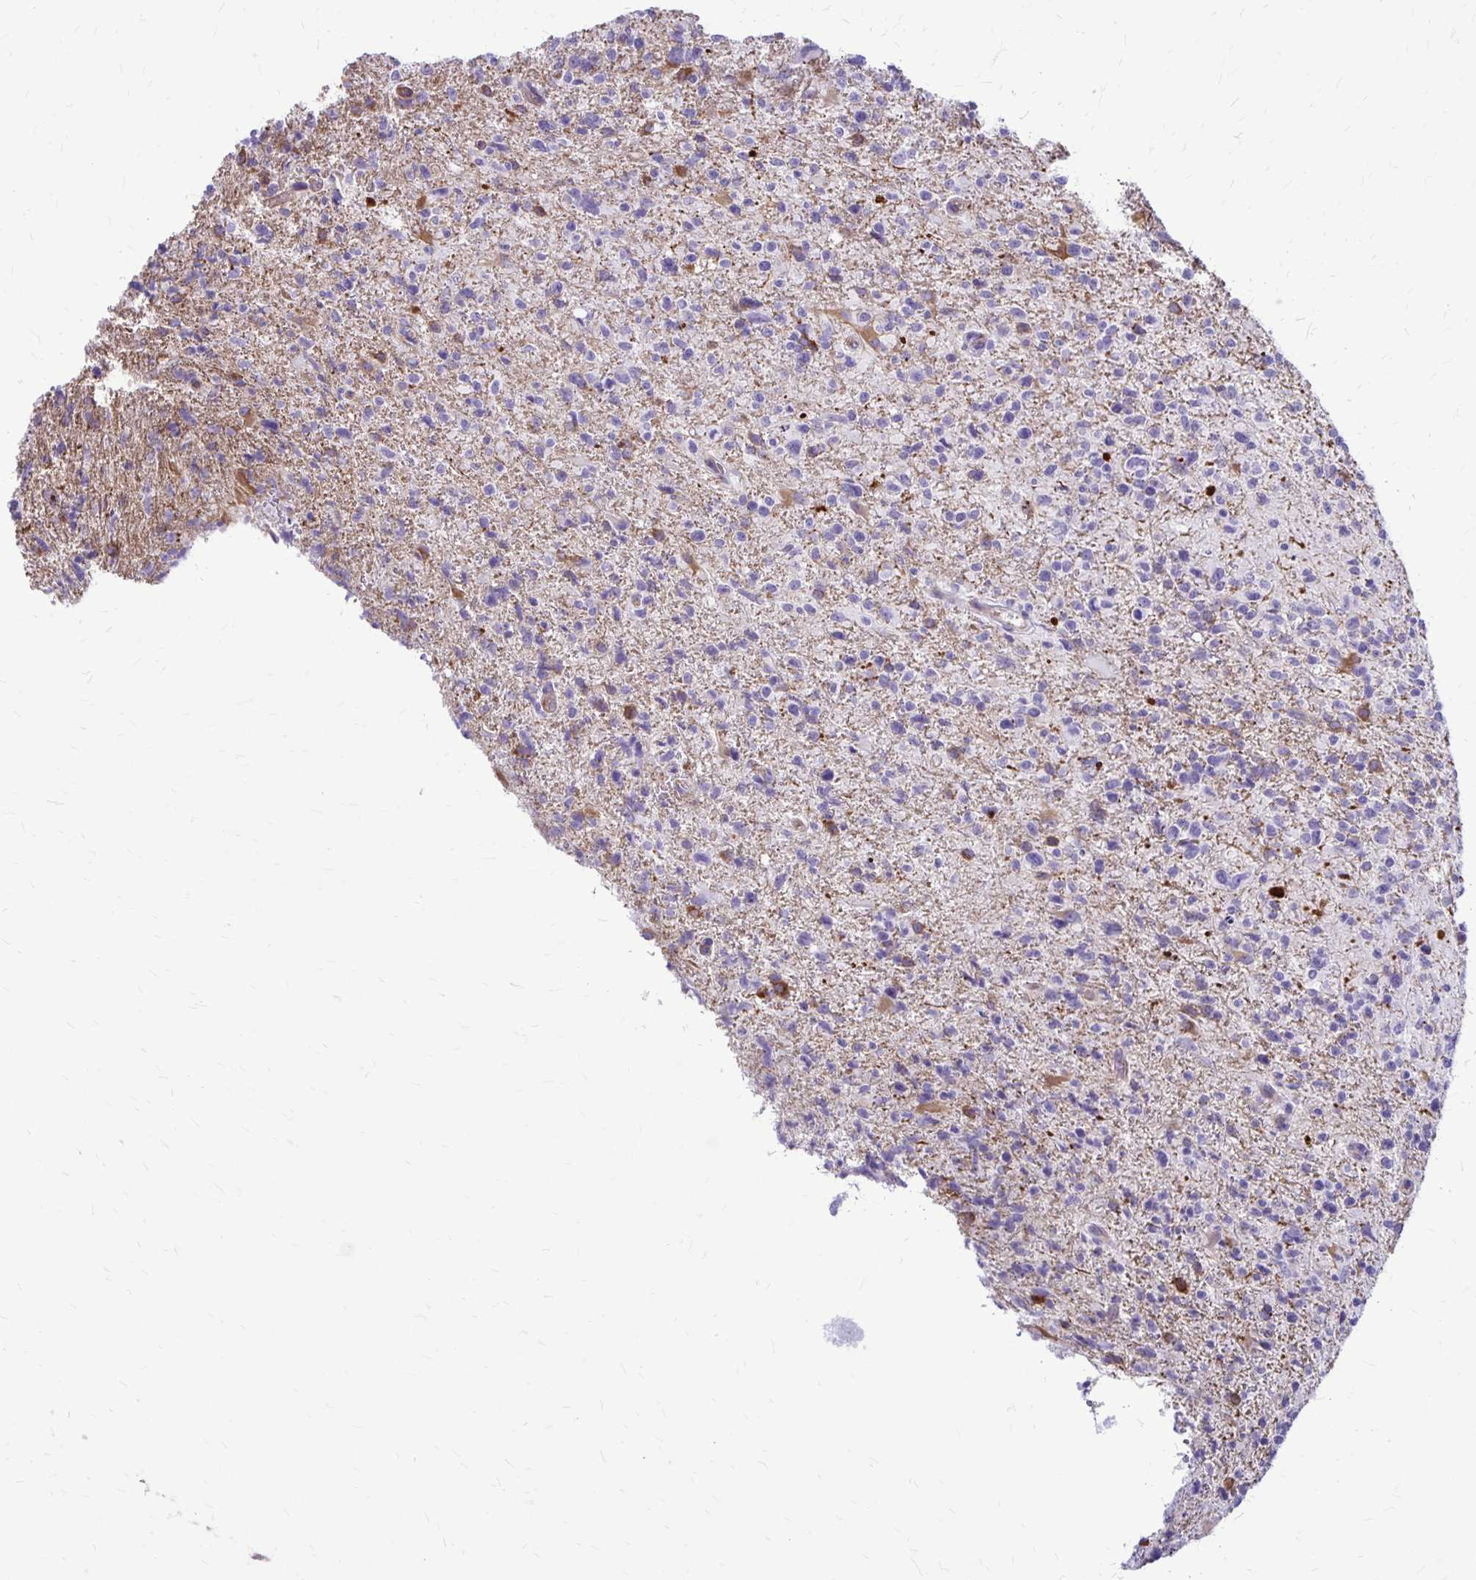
{"staining": {"intensity": "negative", "quantity": "none", "location": "none"}, "tissue": "glioma", "cell_type": "Tumor cells", "image_type": "cancer", "snomed": [{"axis": "morphology", "description": "Glioma, malignant, High grade"}, {"axis": "topography", "description": "Brain"}], "caption": "DAB (3,3'-diaminobenzidine) immunohistochemical staining of human glioma displays no significant expression in tumor cells.", "gene": "RTN1", "patient": {"sex": "male", "age": 63}}